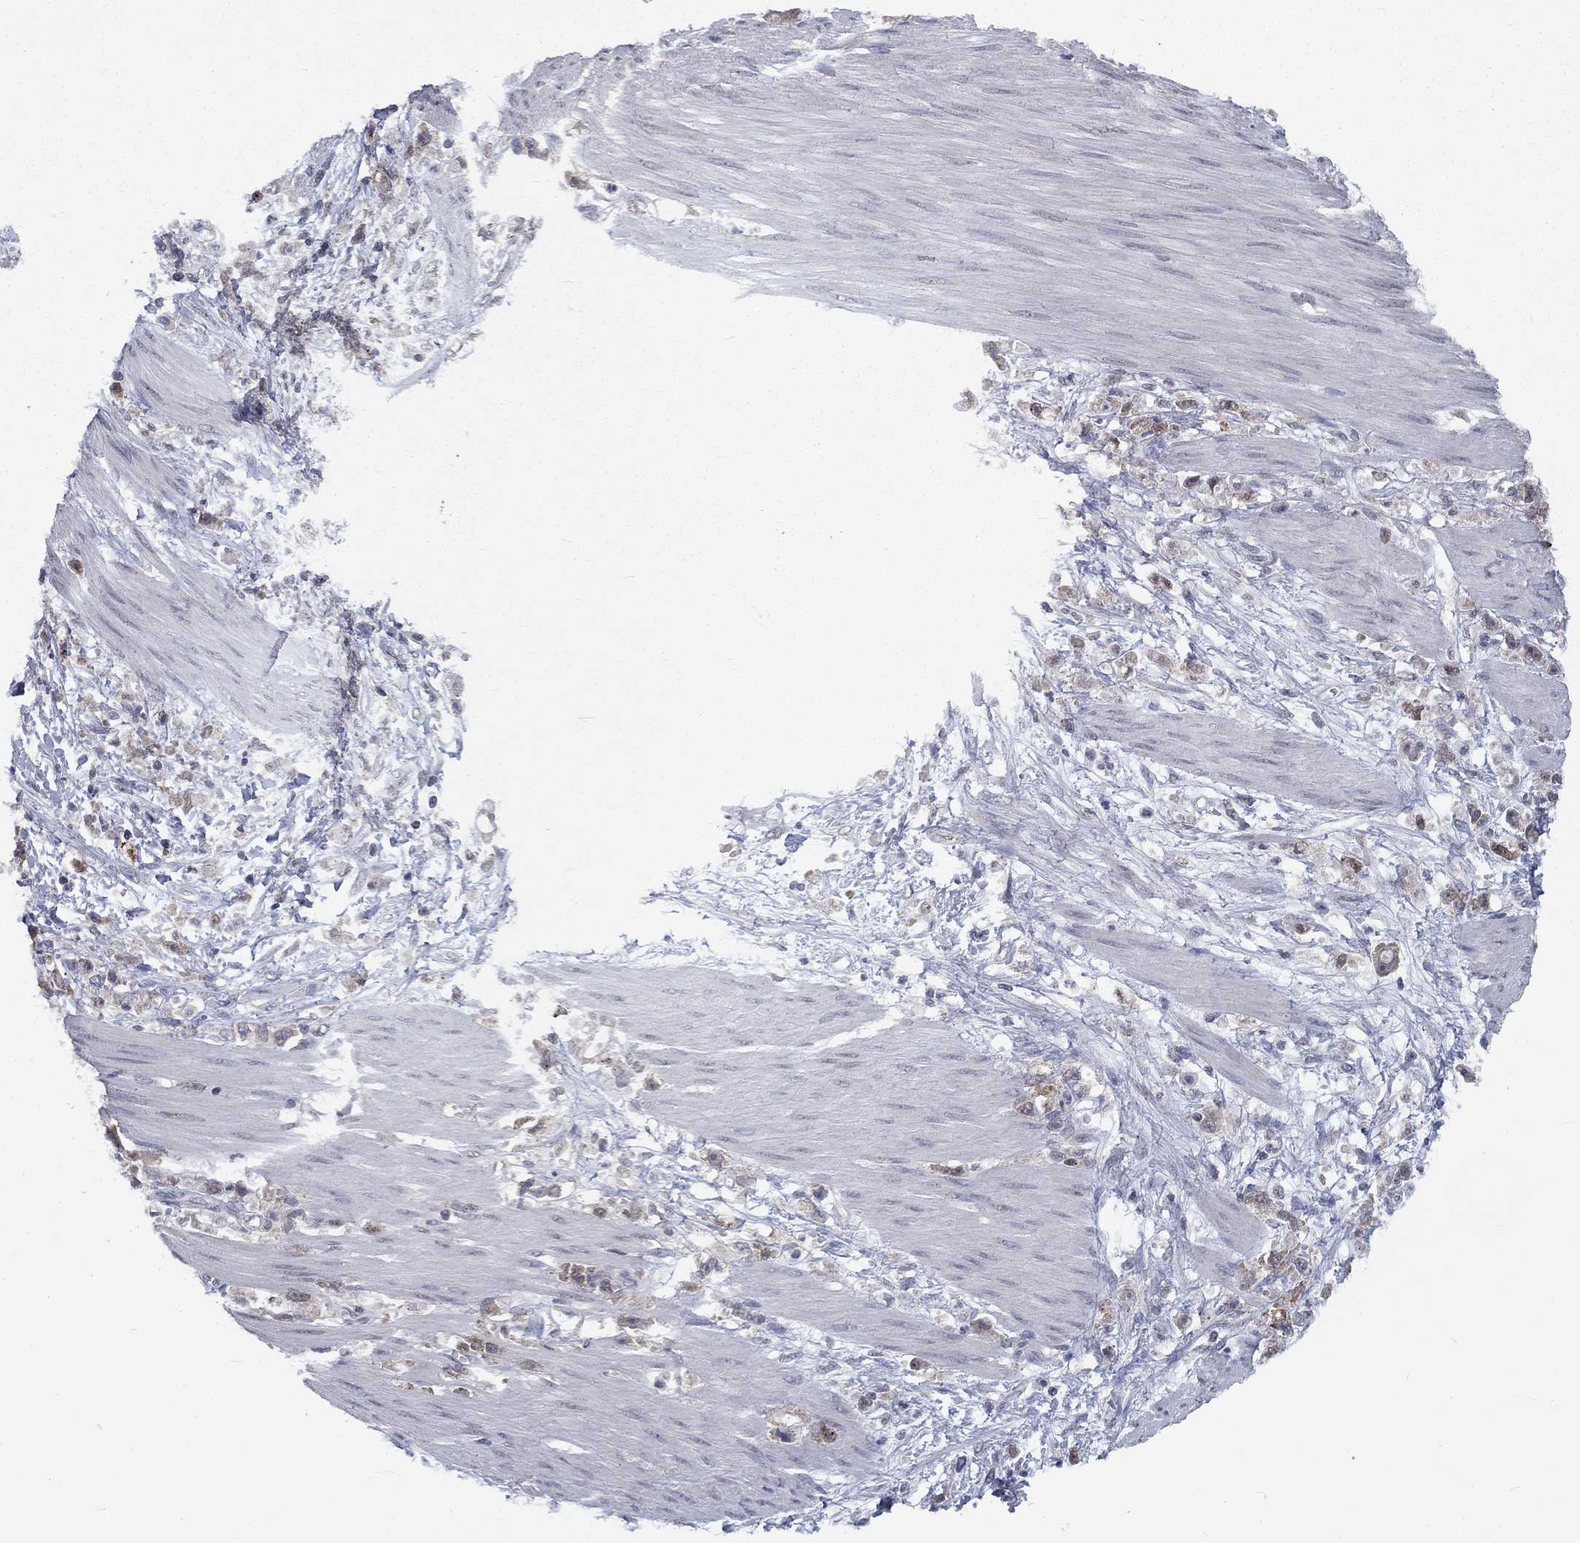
{"staining": {"intensity": "weak", "quantity": "25%-75%", "location": "cytoplasmic/membranous"}, "tissue": "stomach cancer", "cell_type": "Tumor cells", "image_type": "cancer", "snomed": [{"axis": "morphology", "description": "Adenocarcinoma, NOS"}, {"axis": "topography", "description": "Stomach"}], "caption": "Adenocarcinoma (stomach) was stained to show a protein in brown. There is low levels of weak cytoplasmic/membranous positivity in about 25%-75% of tumor cells.", "gene": "SPATA33", "patient": {"sex": "female", "age": 59}}